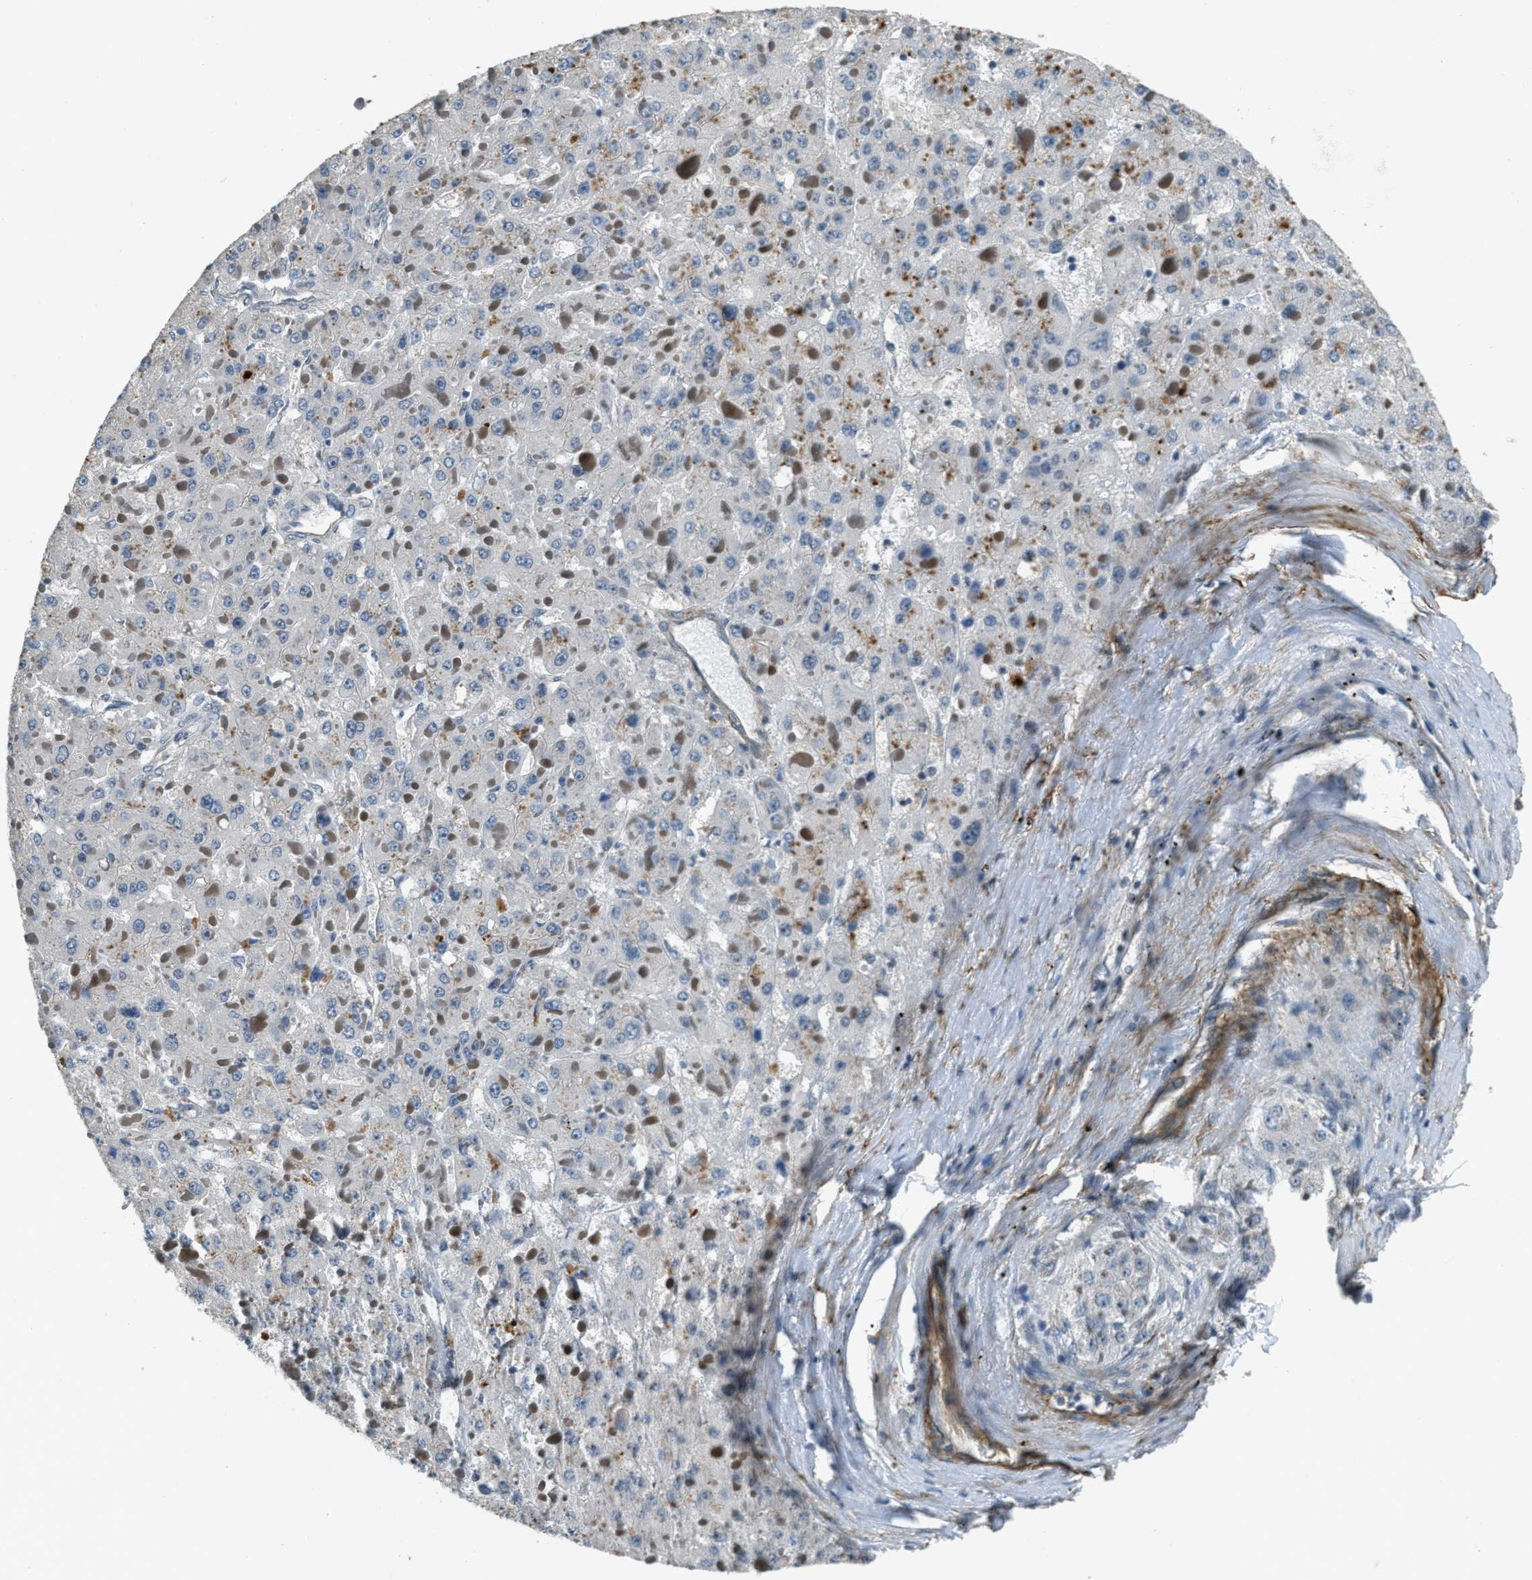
{"staining": {"intensity": "negative", "quantity": "none", "location": "none"}, "tissue": "liver cancer", "cell_type": "Tumor cells", "image_type": "cancer", "snomed": [{"axis": "morphology", "description": "Carcinoma, Hepatocellular, NOS"}, {"axis": "topography", "description": "Liver"}], "caption": "IHC histopathology image of liver cancer stained for a protein (brown), which shows no expression in tumor cells.", "gene": "NUDCD3", "patient": {"sex": "female", "age": 73}}